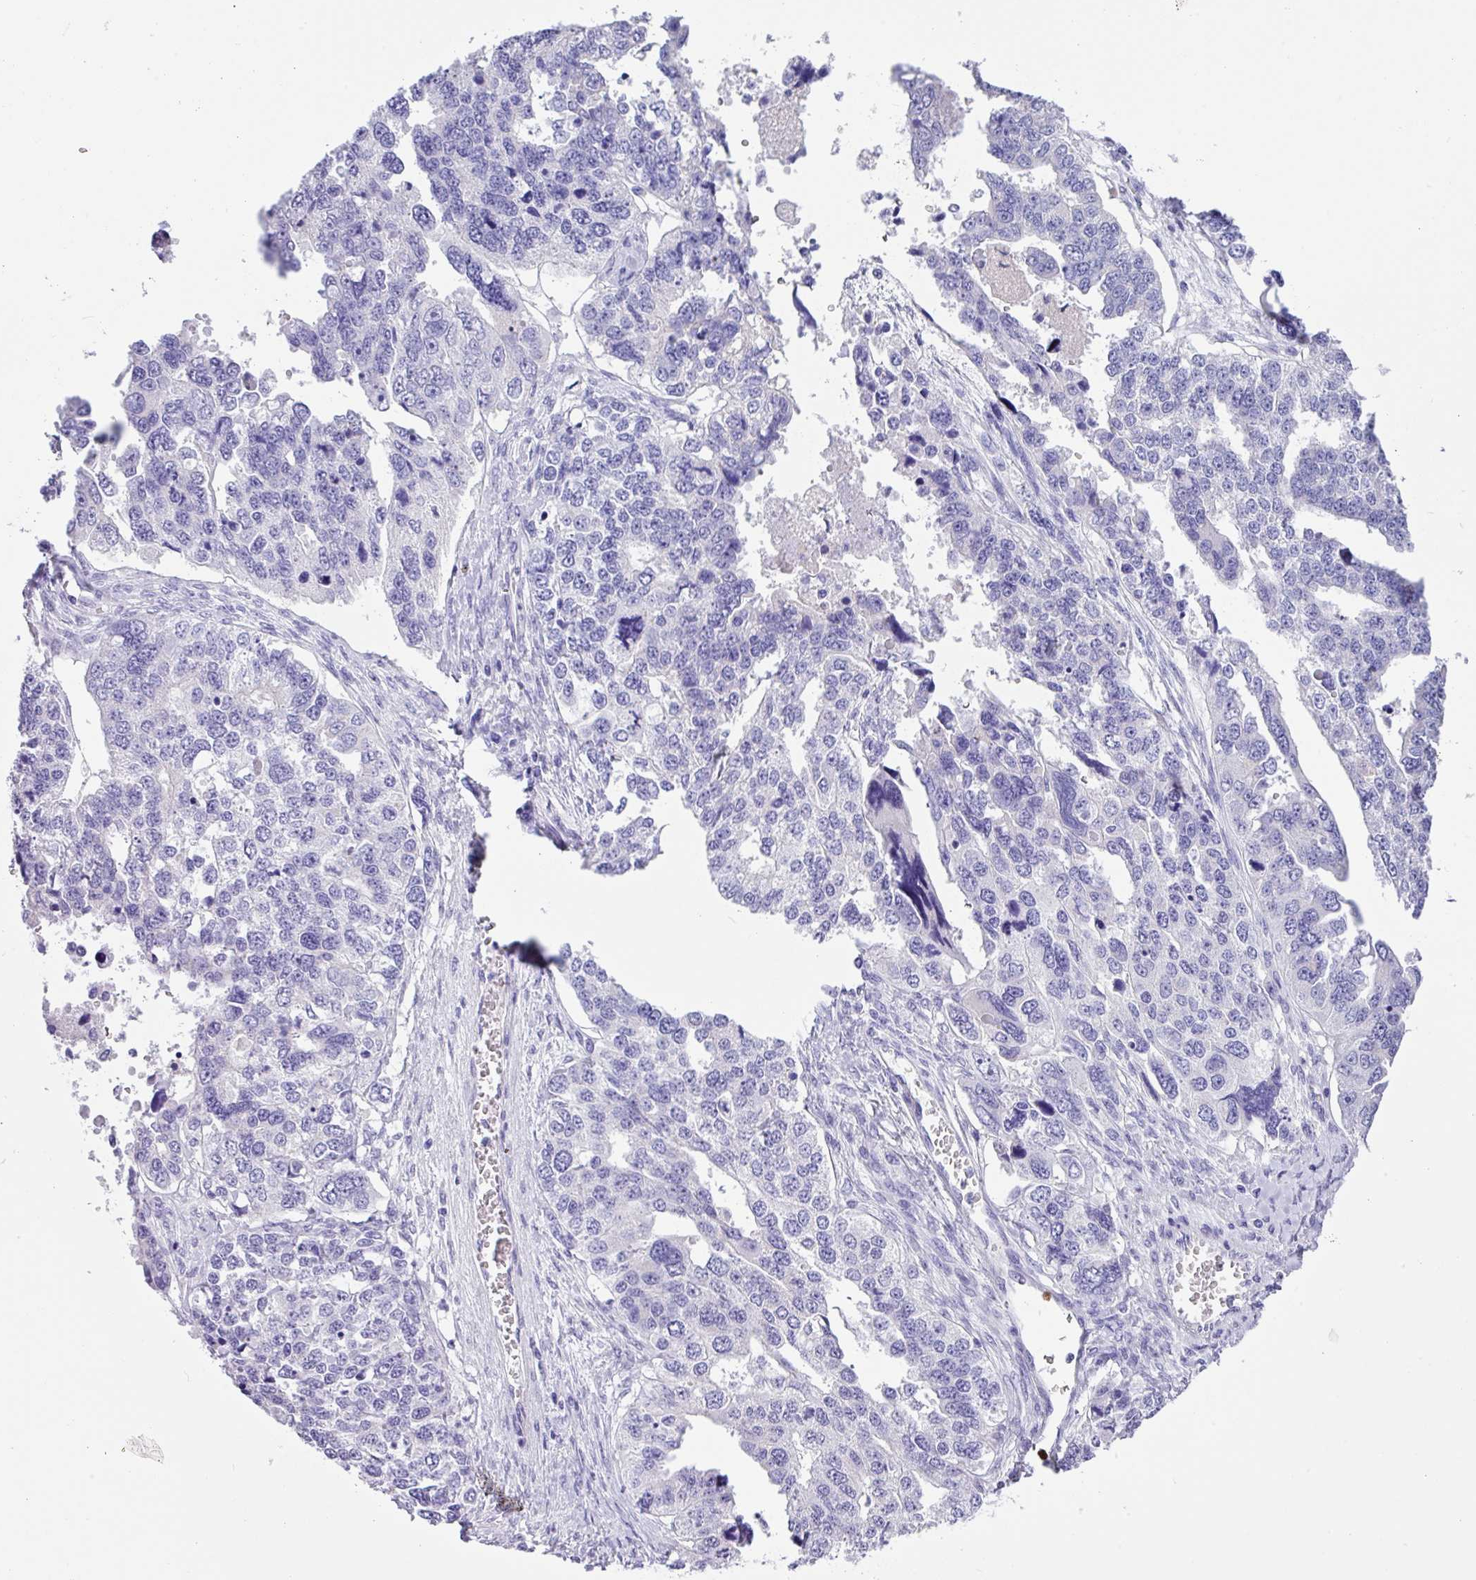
{"staining": {"intensity": "negative", "quantity": "none", "location": "none"}, "tissue": "ovarian cancer", "cell_type": "Tumor cells", "image_type": "cancer", "snomed": [{"axis": "morphology", "description": "Cystadenocarcinoma, serous, NOS"}, {"axis": "topography", "description": "Ovary"}], "caption": "High magnification brightfield microscopy of serous cystadenocarcinoma (ovarian) stained with DAB (brown) and counterstained with hematoxylin (blue): tumor cells show no significant expression.", "gene": "MRM2", "patient": {"sex": "female", "age": 76}}